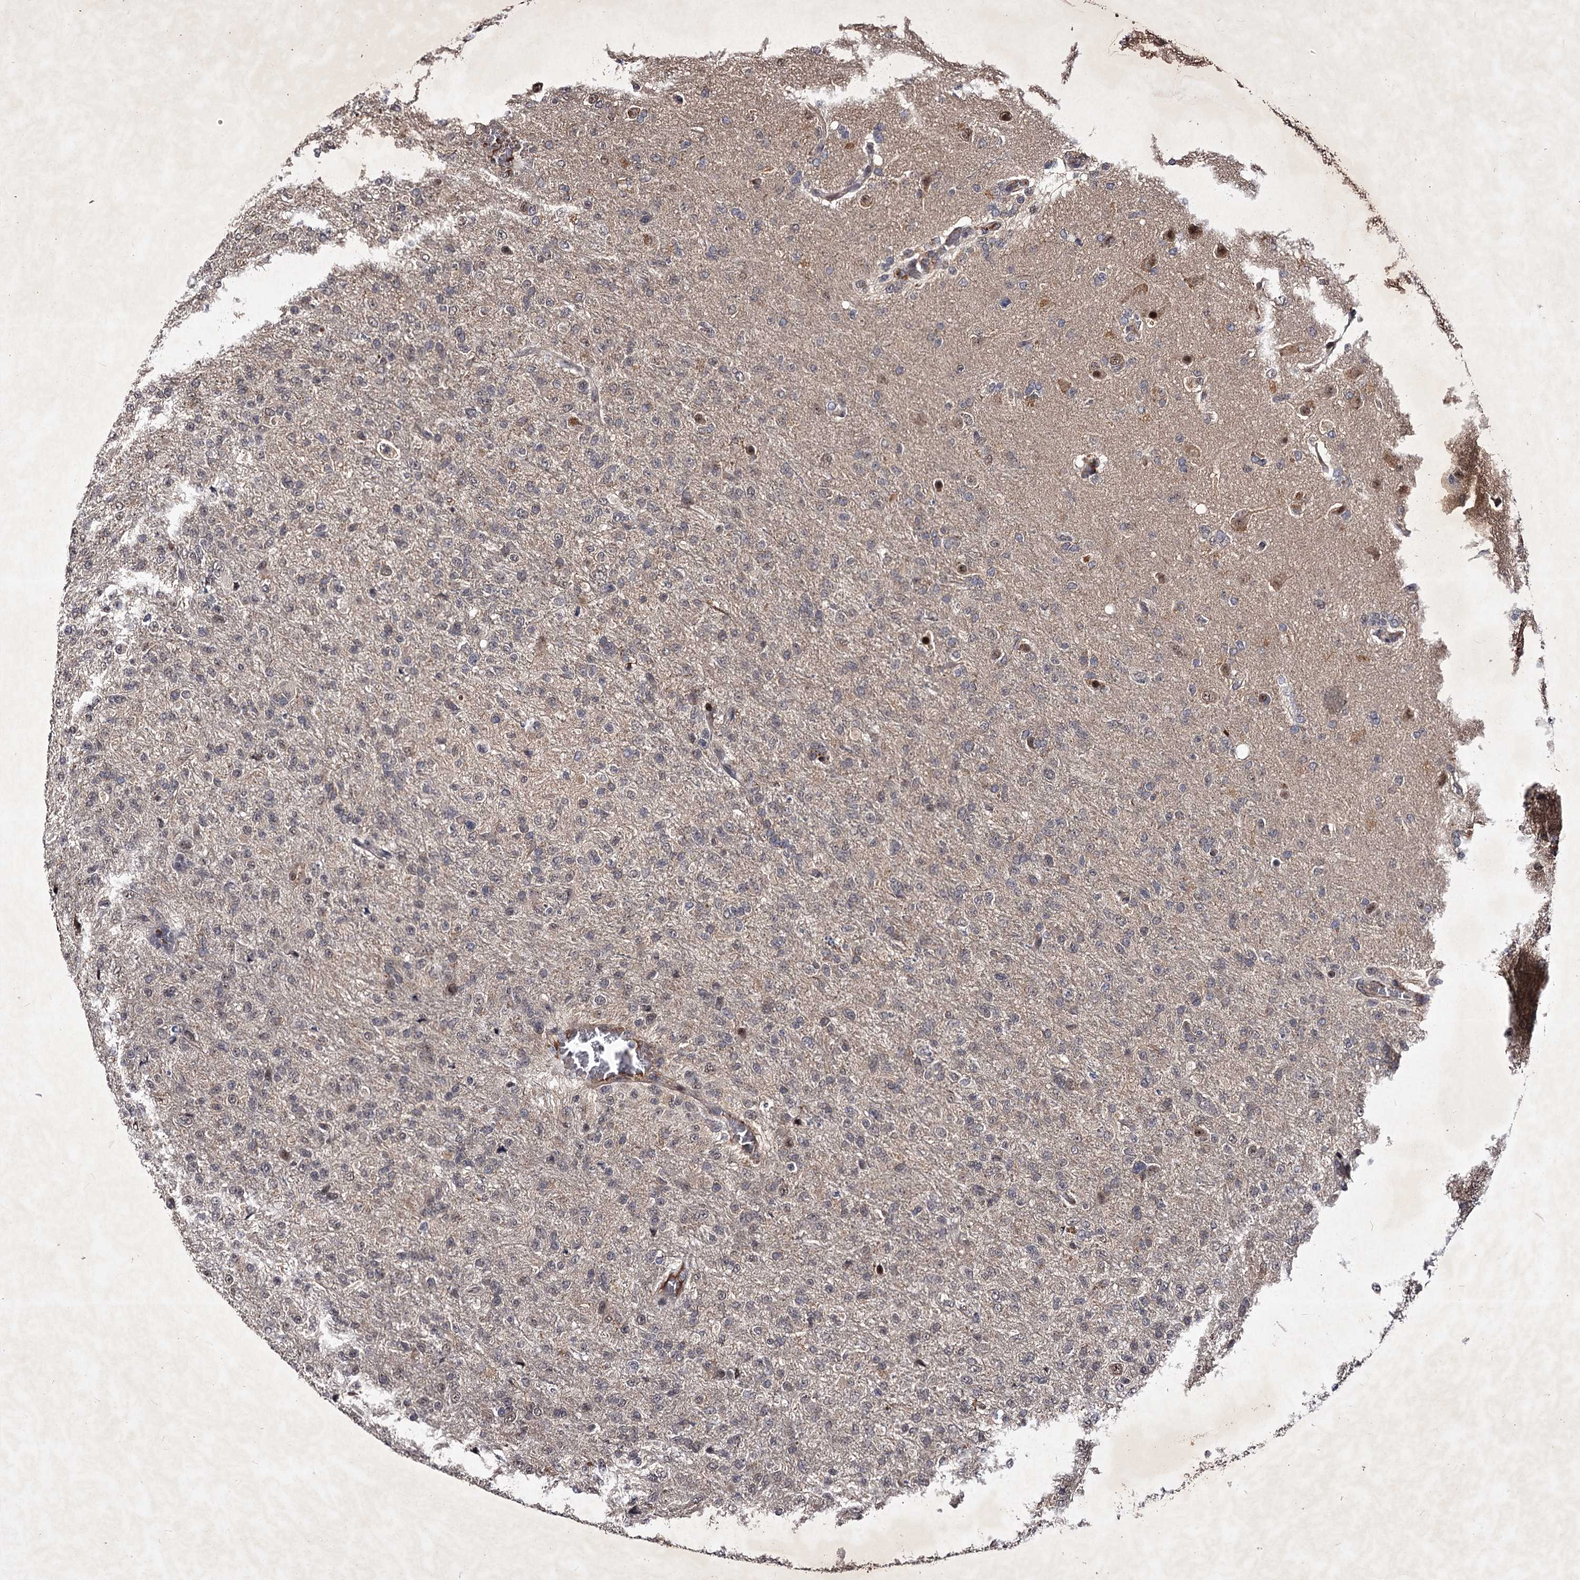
{"staining": {"intensity": "negative", "quantity": "none", "location": "none"}, "tissue": "glioma", "cell_type": "Tumor cells", "image_type": "cancer", "snomed": [{"axis": "morphology", "description": "Glioma, malignant, High grade"}, {"axis": "topography", "description": "Brain"}], "caption": "IHC of glioma displays no positivity in tumor cells.", "gene": "RNF44", "patient": {"sex": "female", "age": 74}}